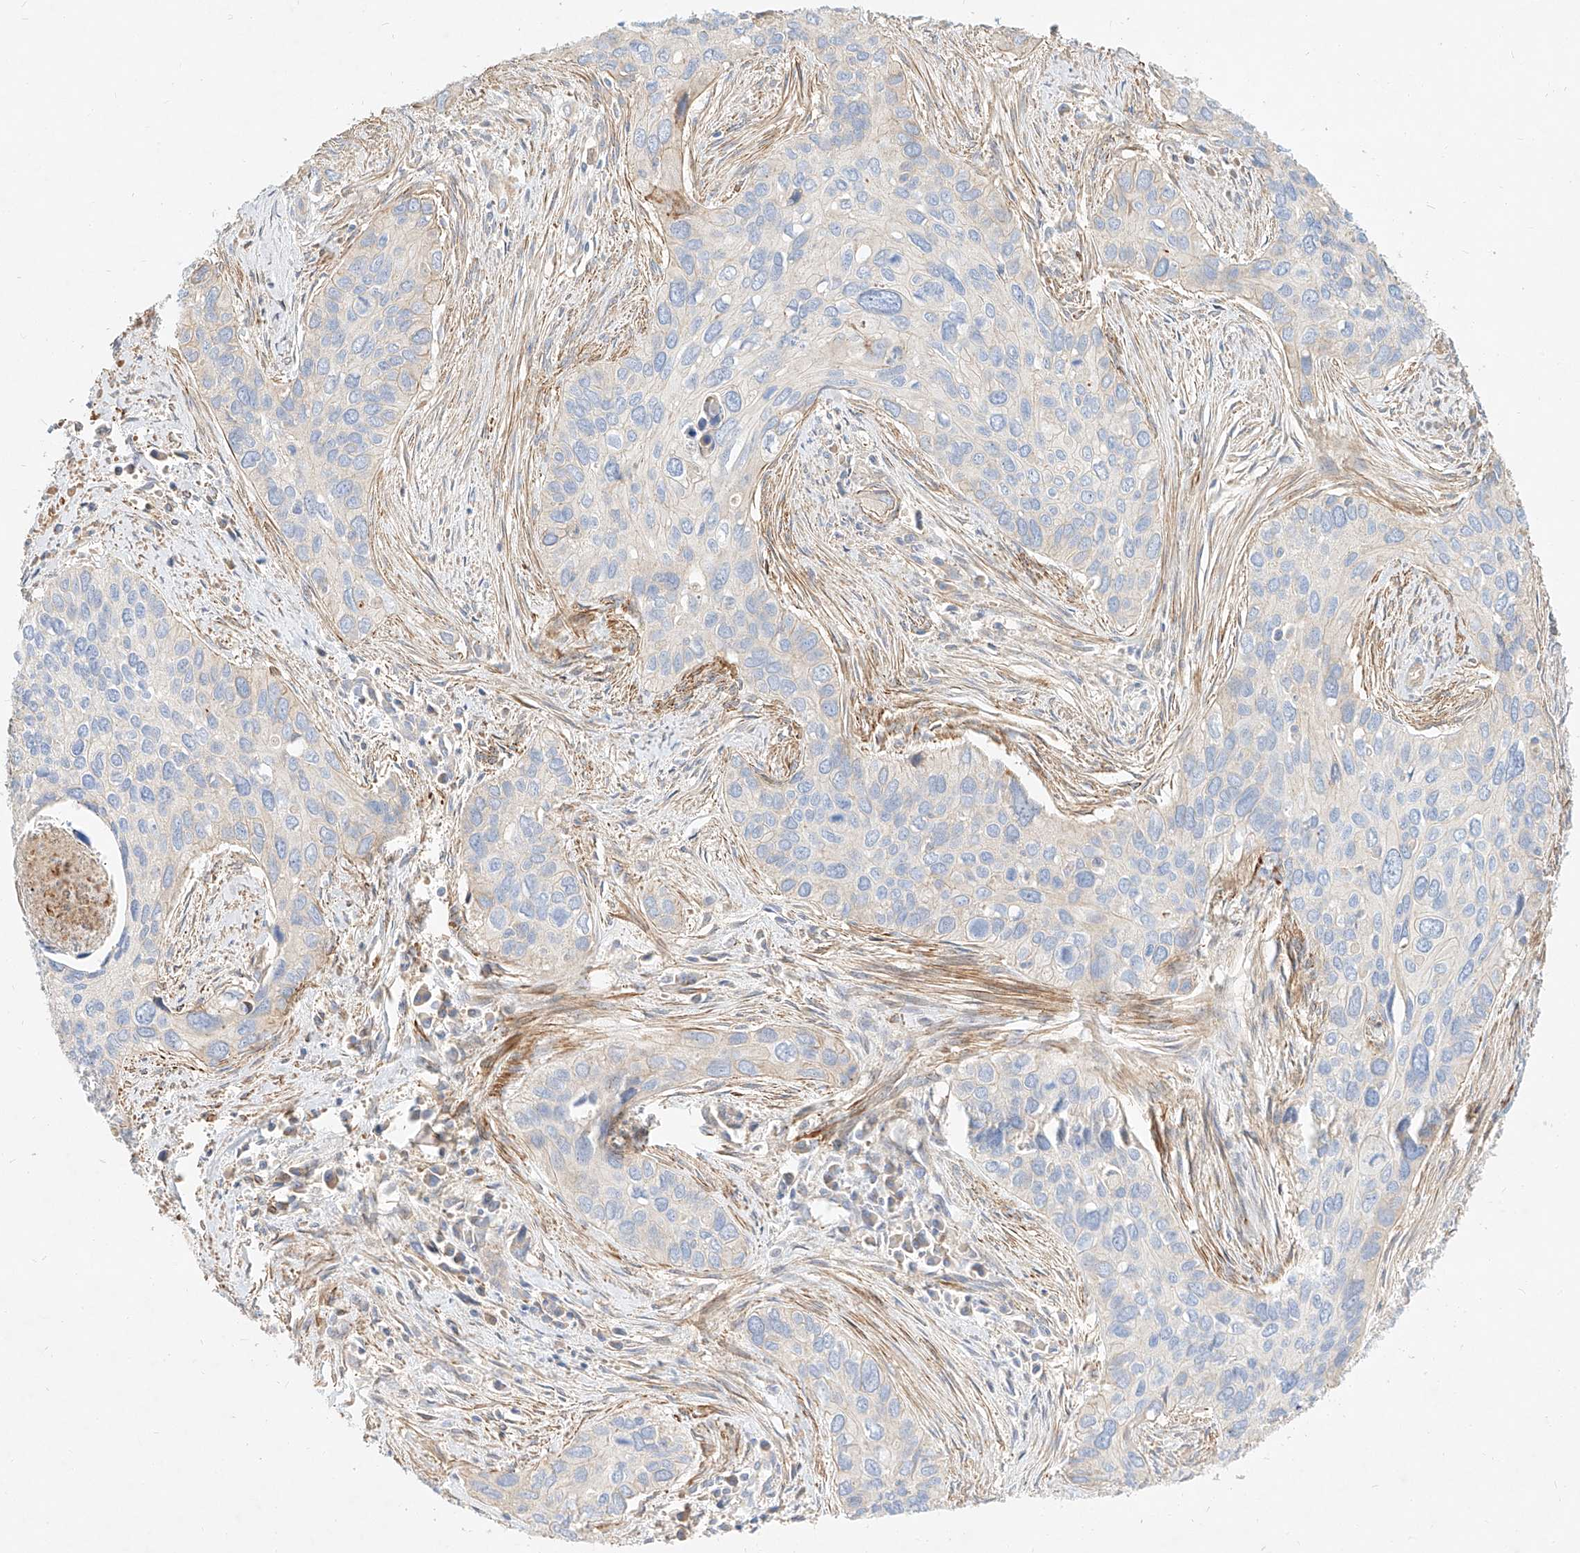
{"staining": {"intensity": "negative", "quantity": "none", "location": "none"}, "tissue": "cervical cancer", "cell_type": "Tumor cells", "image_type": "cancer", "snomed": [{"axis": "morphology", "description": "Squamous cell carcinoma, NOS"}, {"axis": "topography", "description": "Cervix"}], "caption": "Tumor cells show no significant expression in cervical squamous cell carcinoma.", "gene": "KCNH5", "patient": {"sex": "female", "age": 55}}